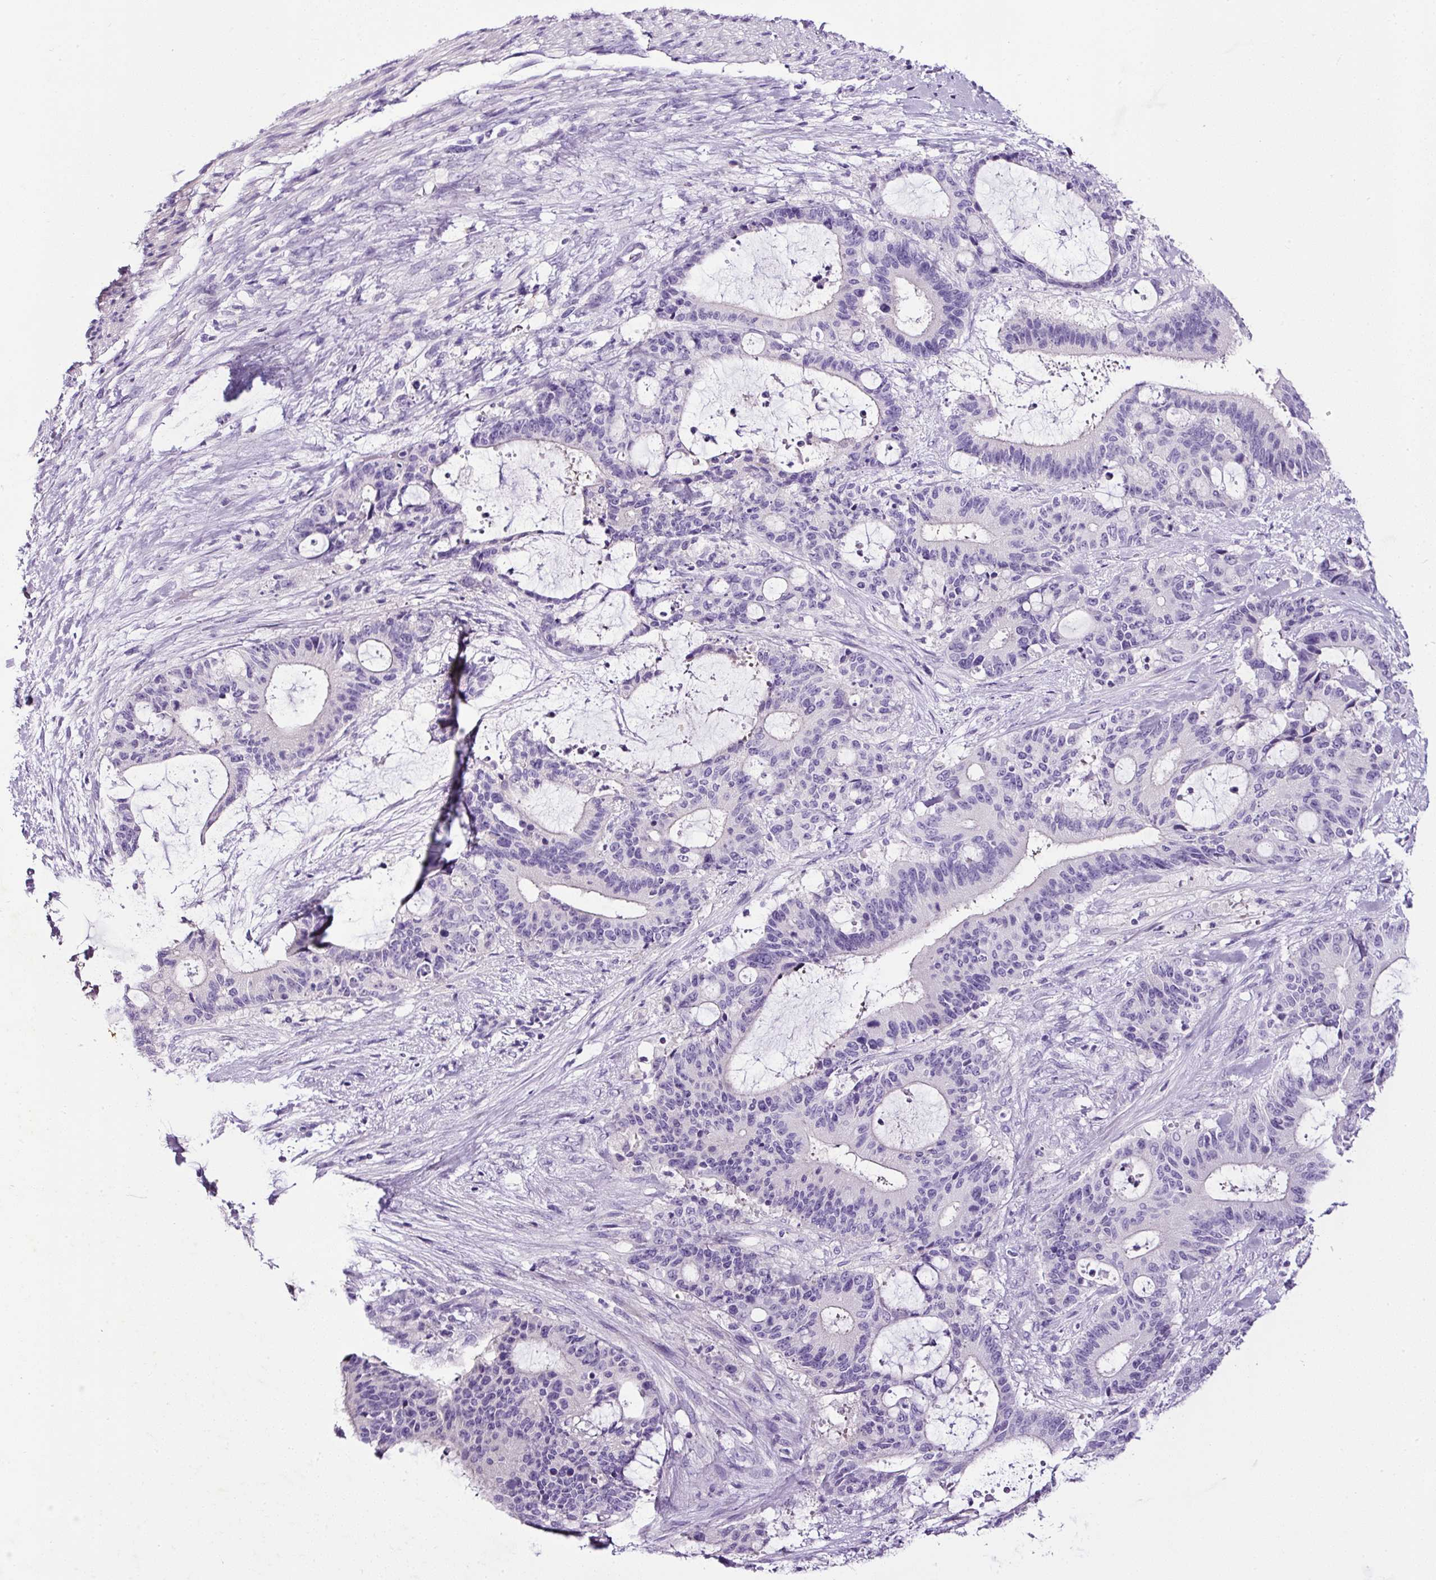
{"staining": {"intensity": "negative", "quantity": "none", "location": "none"}, "tissue": "liver cancer", "cell_type": "Tumor cells", "image_type": "cancer", "snomed": [{"axis": "morphology", "description": "Normal tissue, NOS"}, {"axis": "morphology", "description": "Cholangiocarcinoma"}, {"axis": "topography", "description": "Liver"}, {"axis": "topography", "description": "Peripheral nerve tissue"}], "caption": "Liver cholangiocarcinoma stained for a protein using IHC shows no expression tumor cells.", "gene": "SP8", "patient": {"sex": "female", "age": 73}}